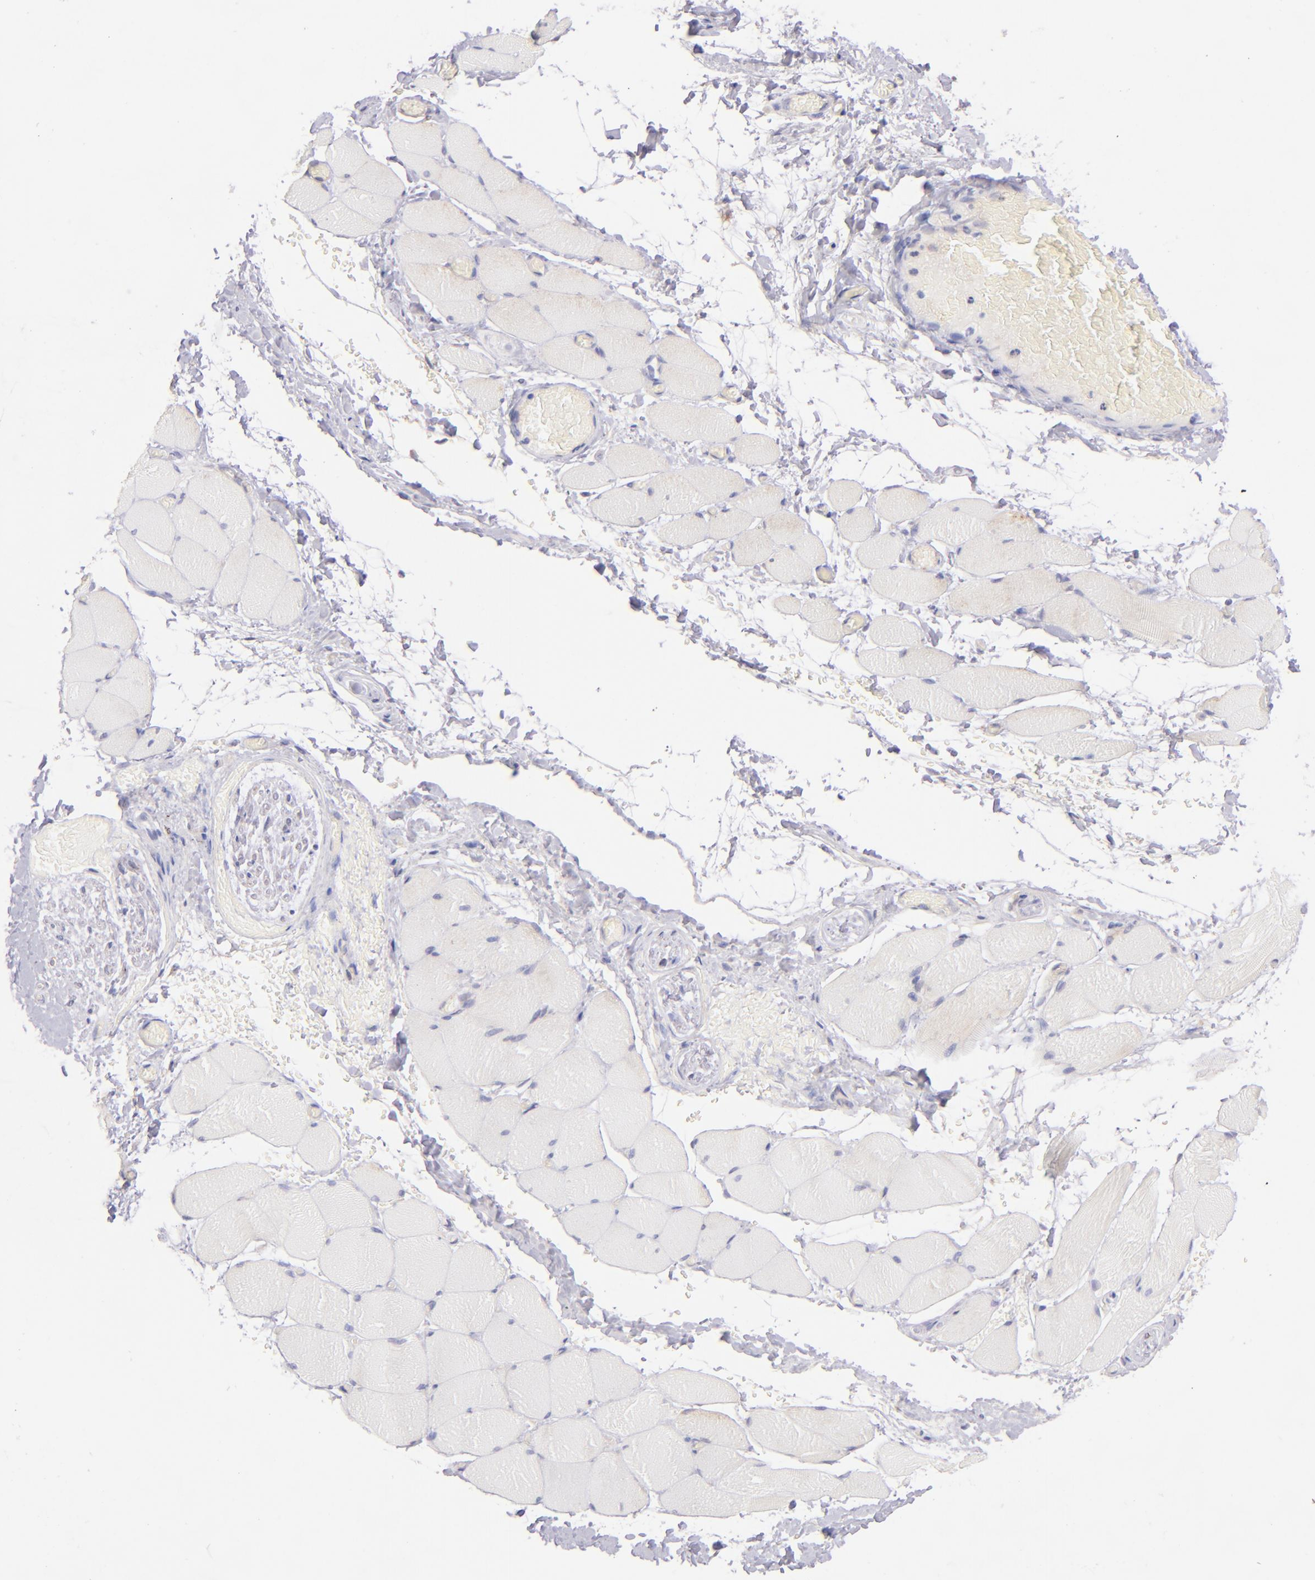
{"staining": {"intensity": "weak", "quantity": ">75%", "location": "cytoplasmic/membranous"}, "tissue": "skeletal muscle", "cell_type": "Myocytes", "image_type": "normal", "snomed": [{"axis": "morphology", "description": "Normal tissue, NOS"}, {"axis": "topography", "description": "Skeletal muscle"}, {"axis": "topography", "description": "Soft tissue"}], "caption": "An immunohistochemistry photomicrograph of benign tissue is shown. Protein staining in brown labels weak cytoplasmic/membranous positivity in skeletal muscle within myocytes.", "gene": "SH2D4A", "patient": {"sex": "female", "age": 58}}